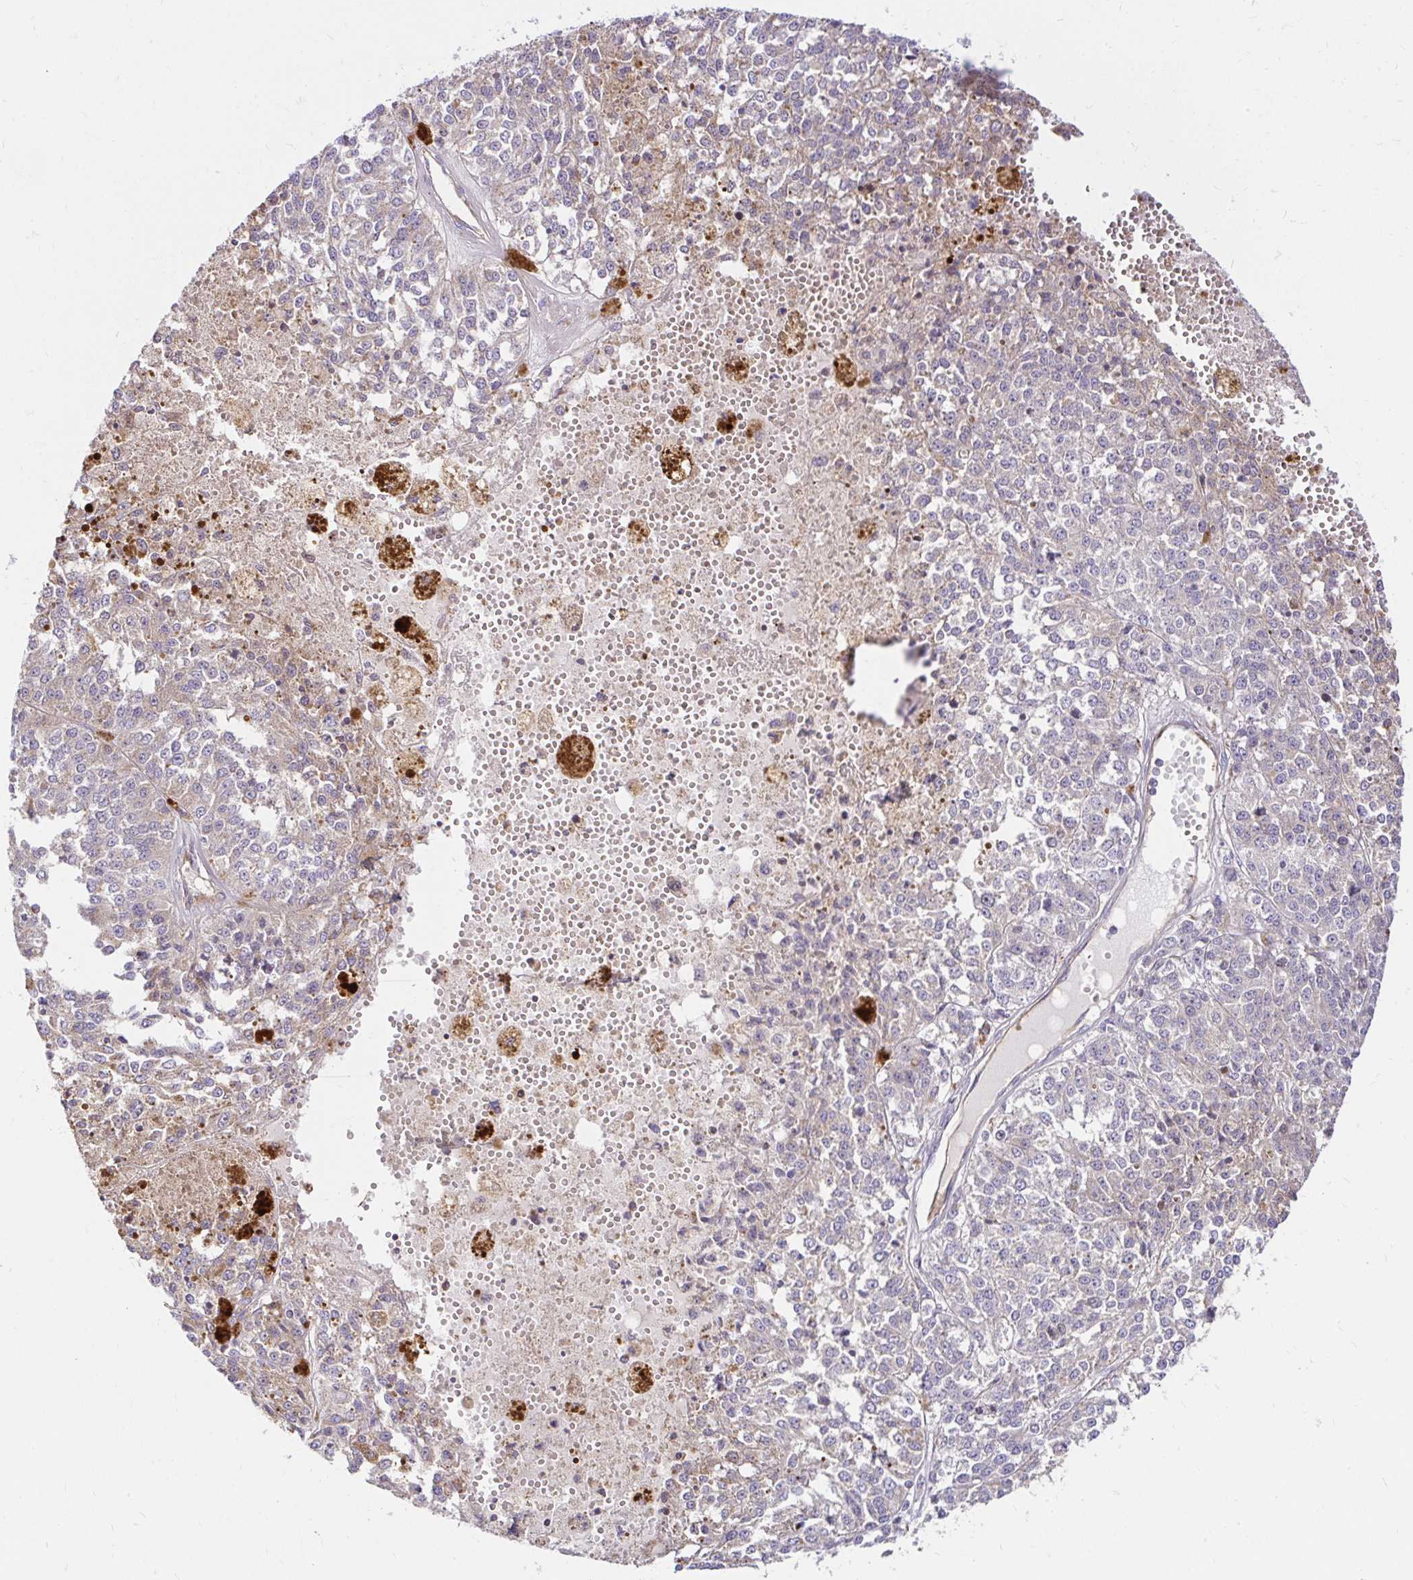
{"staining": {"intensity": "negative", "quantity": "none", "location": "none"}, "tissue": "melanoma", "cell_type": "Tumor cells", "image_type": "cancer", "snomed": [{"axis": "morphology", "description": "Malignant melanoma, Metastatic site"}, {"axis": "topography", "description": "Lymph node"}], "caption": "A high-resolution photomicrograph shows IHC staining of malignant melanoma (metastatic site), which shows no significant staining in tumor cells.", "gene": "ITGA2", "patient": {"sex": "female", "age": 64}}